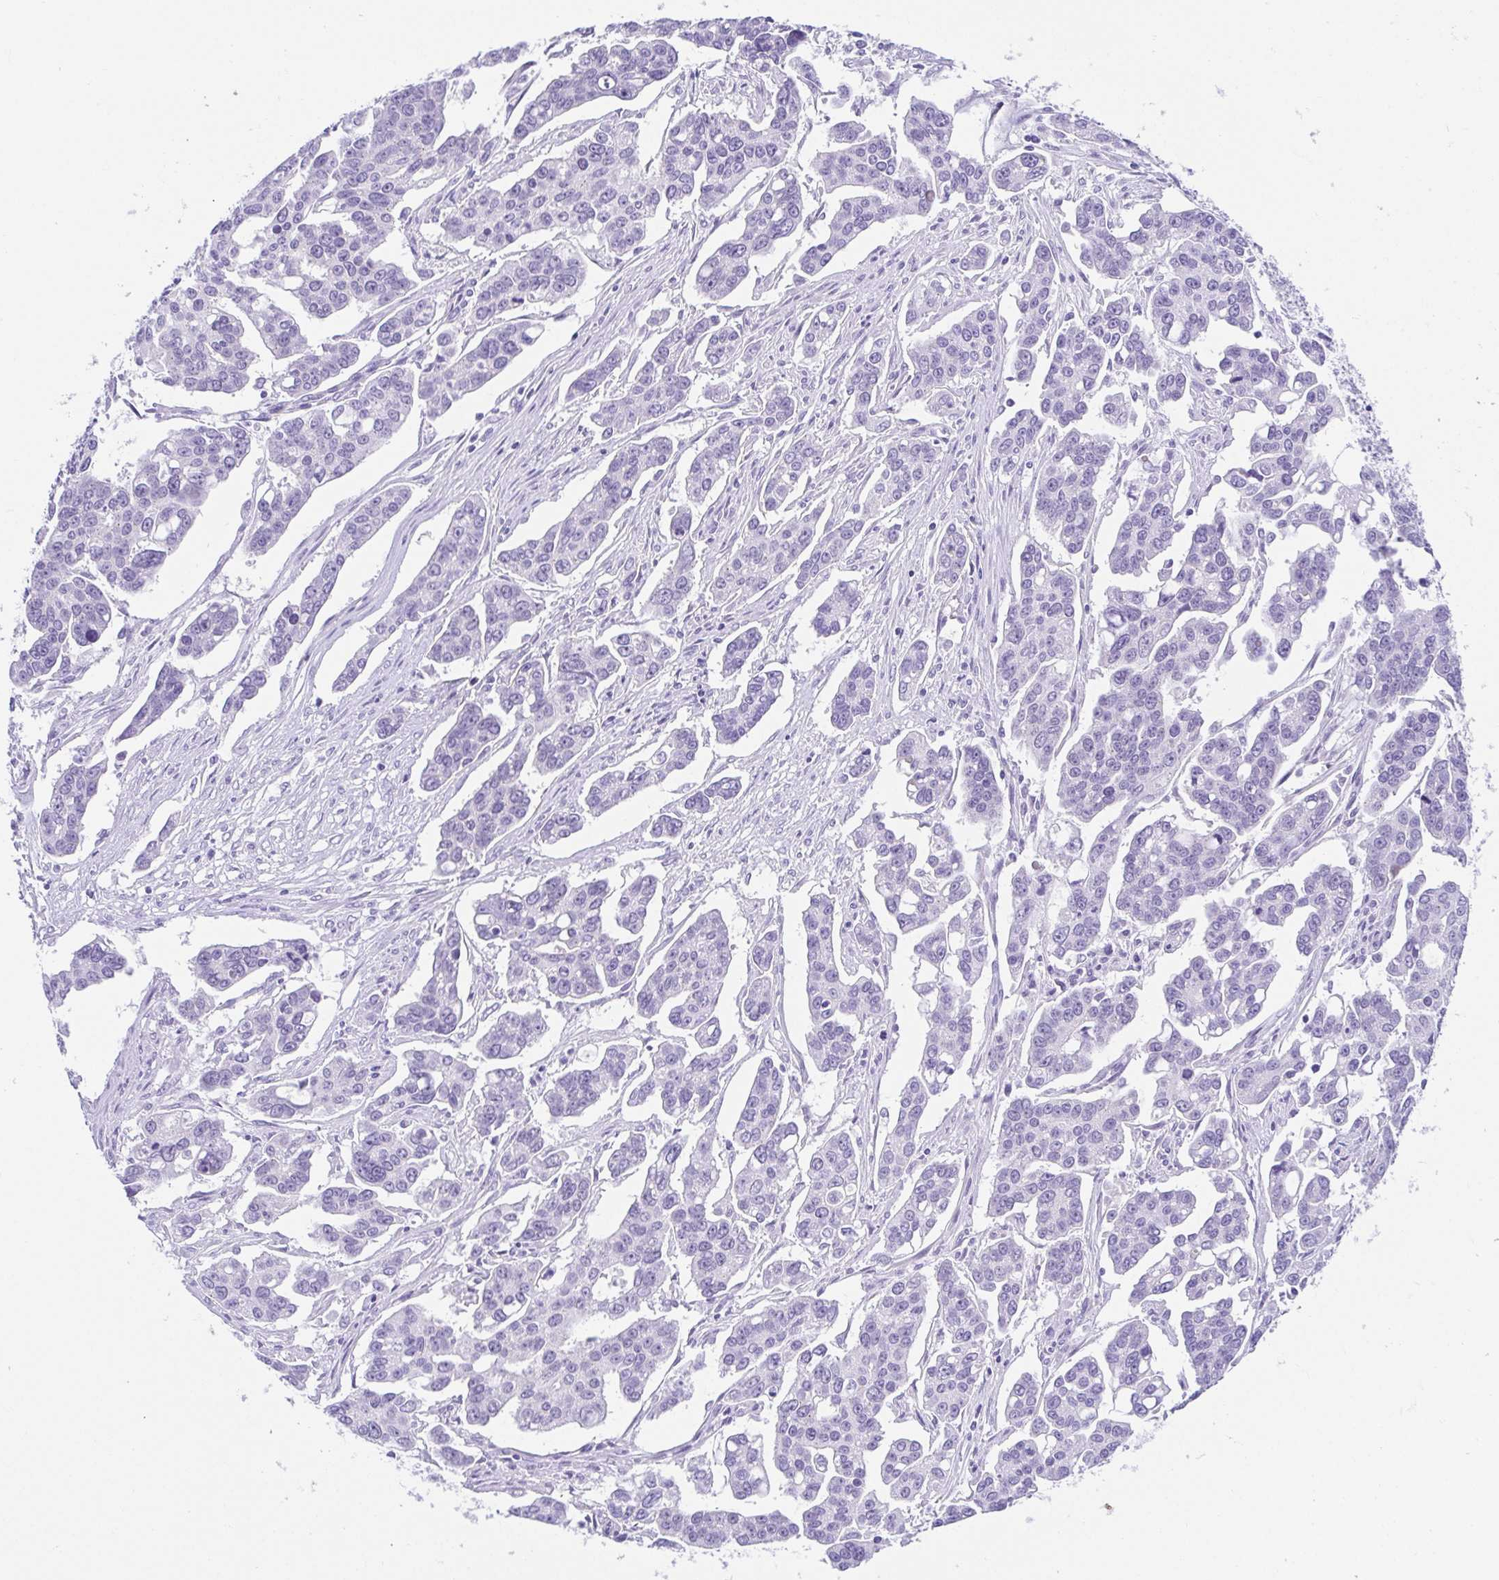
{"staining": {"intensity": "negative", "quantity": "none", "location": "none"}, "tissue": "ovarian cancer", "cell_type": "Tumor cells", "image_type": "cancer", "snomed": [{"axis": "morphology", "description": "Carcinoma, endometroid"}, {"axis": "topography", "description": "Ovary"}], "caption": "High magnification brightfield microscopy of ovarian endometroid carcinoma stained with DAB (brown) and counterstained with hematoxylin (blue): tumor cells show no significant expression.", "gene": "SPATA4", "patient": {"sex": "female", "age": 78}}